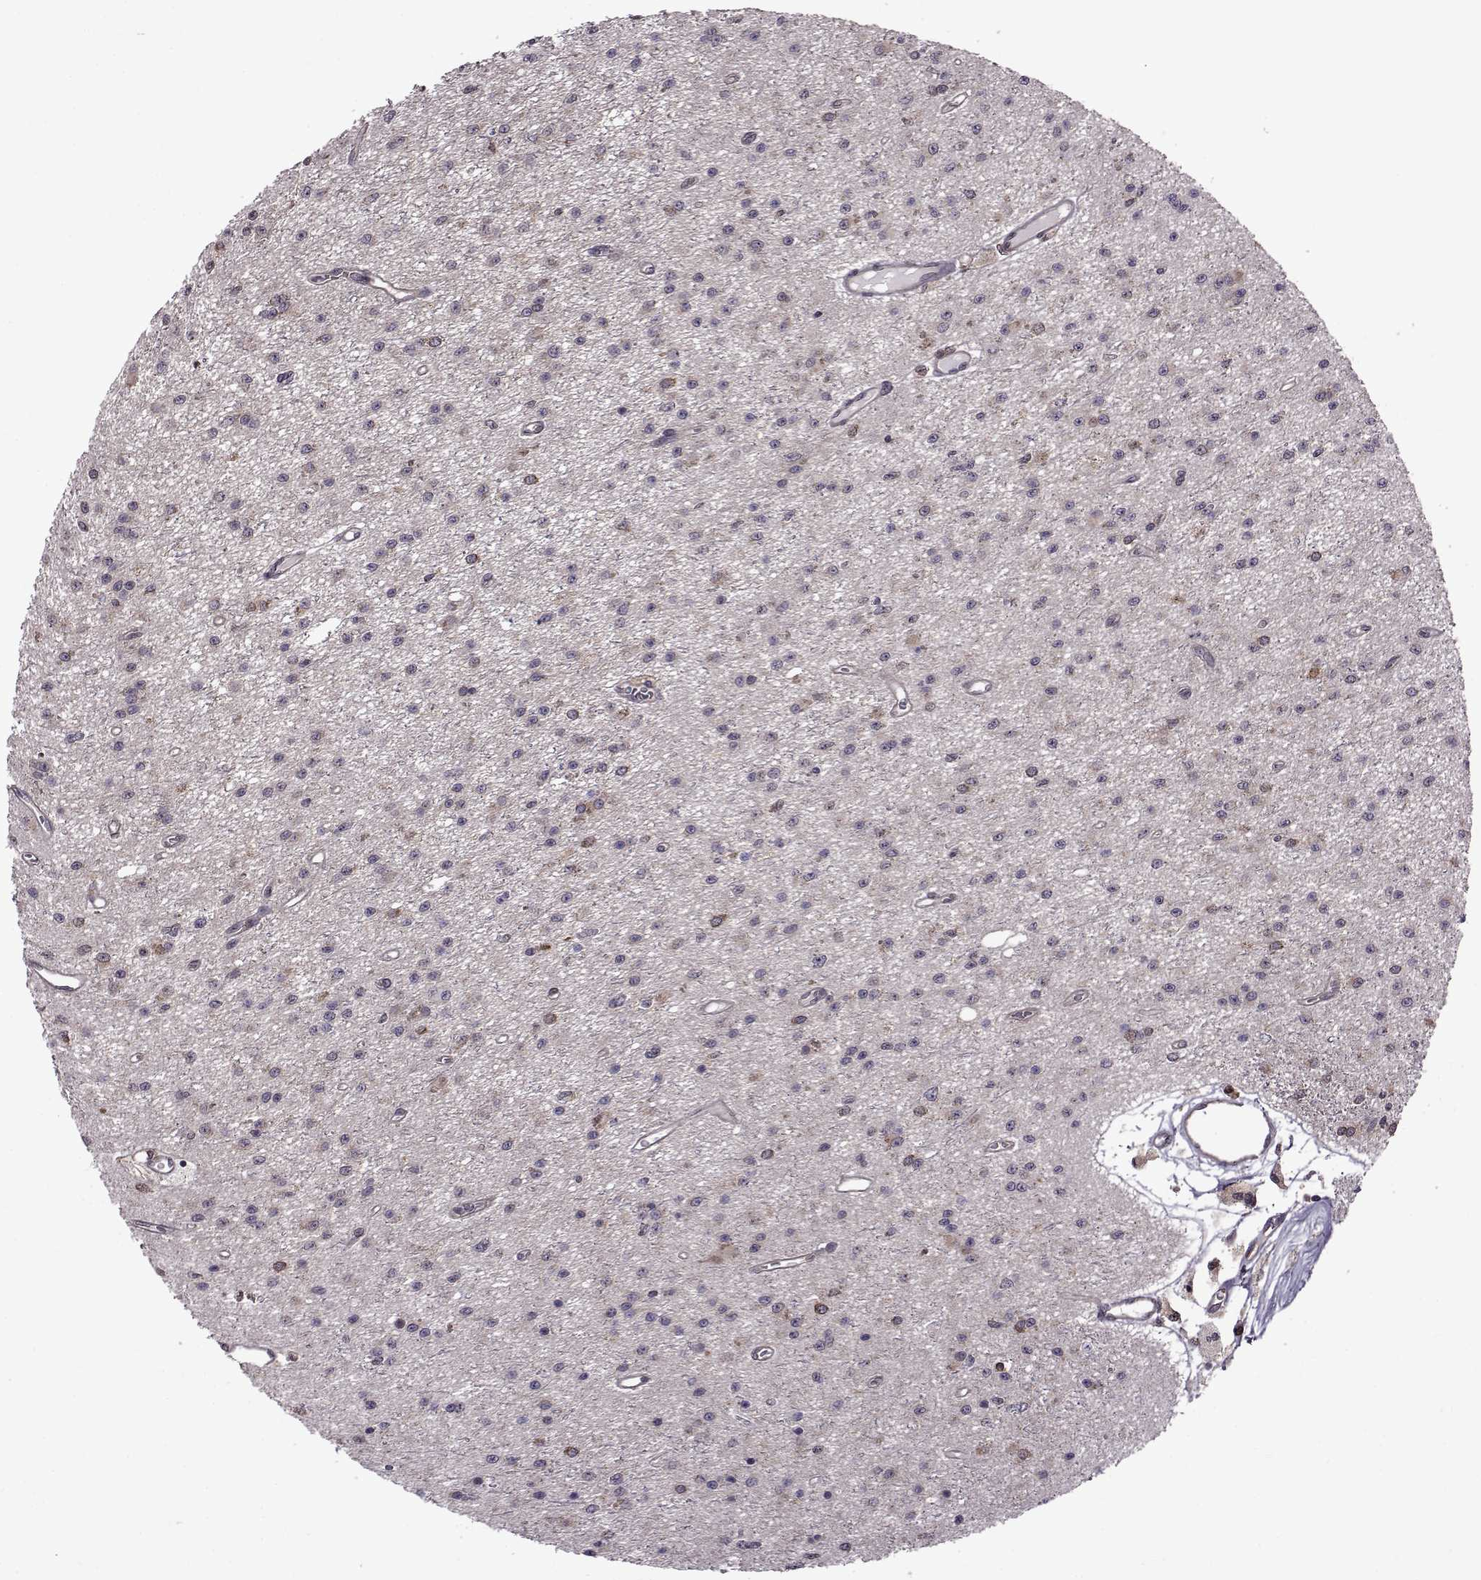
{"staining": {"intensity": "strong", "quantity": "<25%", "location": "cytoplasmic/membranous"}, "tissue": "glioma", "cell_type": "Tumor cells", "image_type": "cancer", "snomed": [{"axis": "morphology", "description": "Glioma, malignant, Low grade"}, {"axis": "topography", "description": "Brain"}], "caption": "Brown immunohistochemical staining in human glioma reveals strong cytoplasmic/membranous expression in about <25% of tumor cells. The protein is shown in brown color, while the nuclei are stained blue.", "gene": "URI1", "patient": {"sex": "female", "age": 45}}